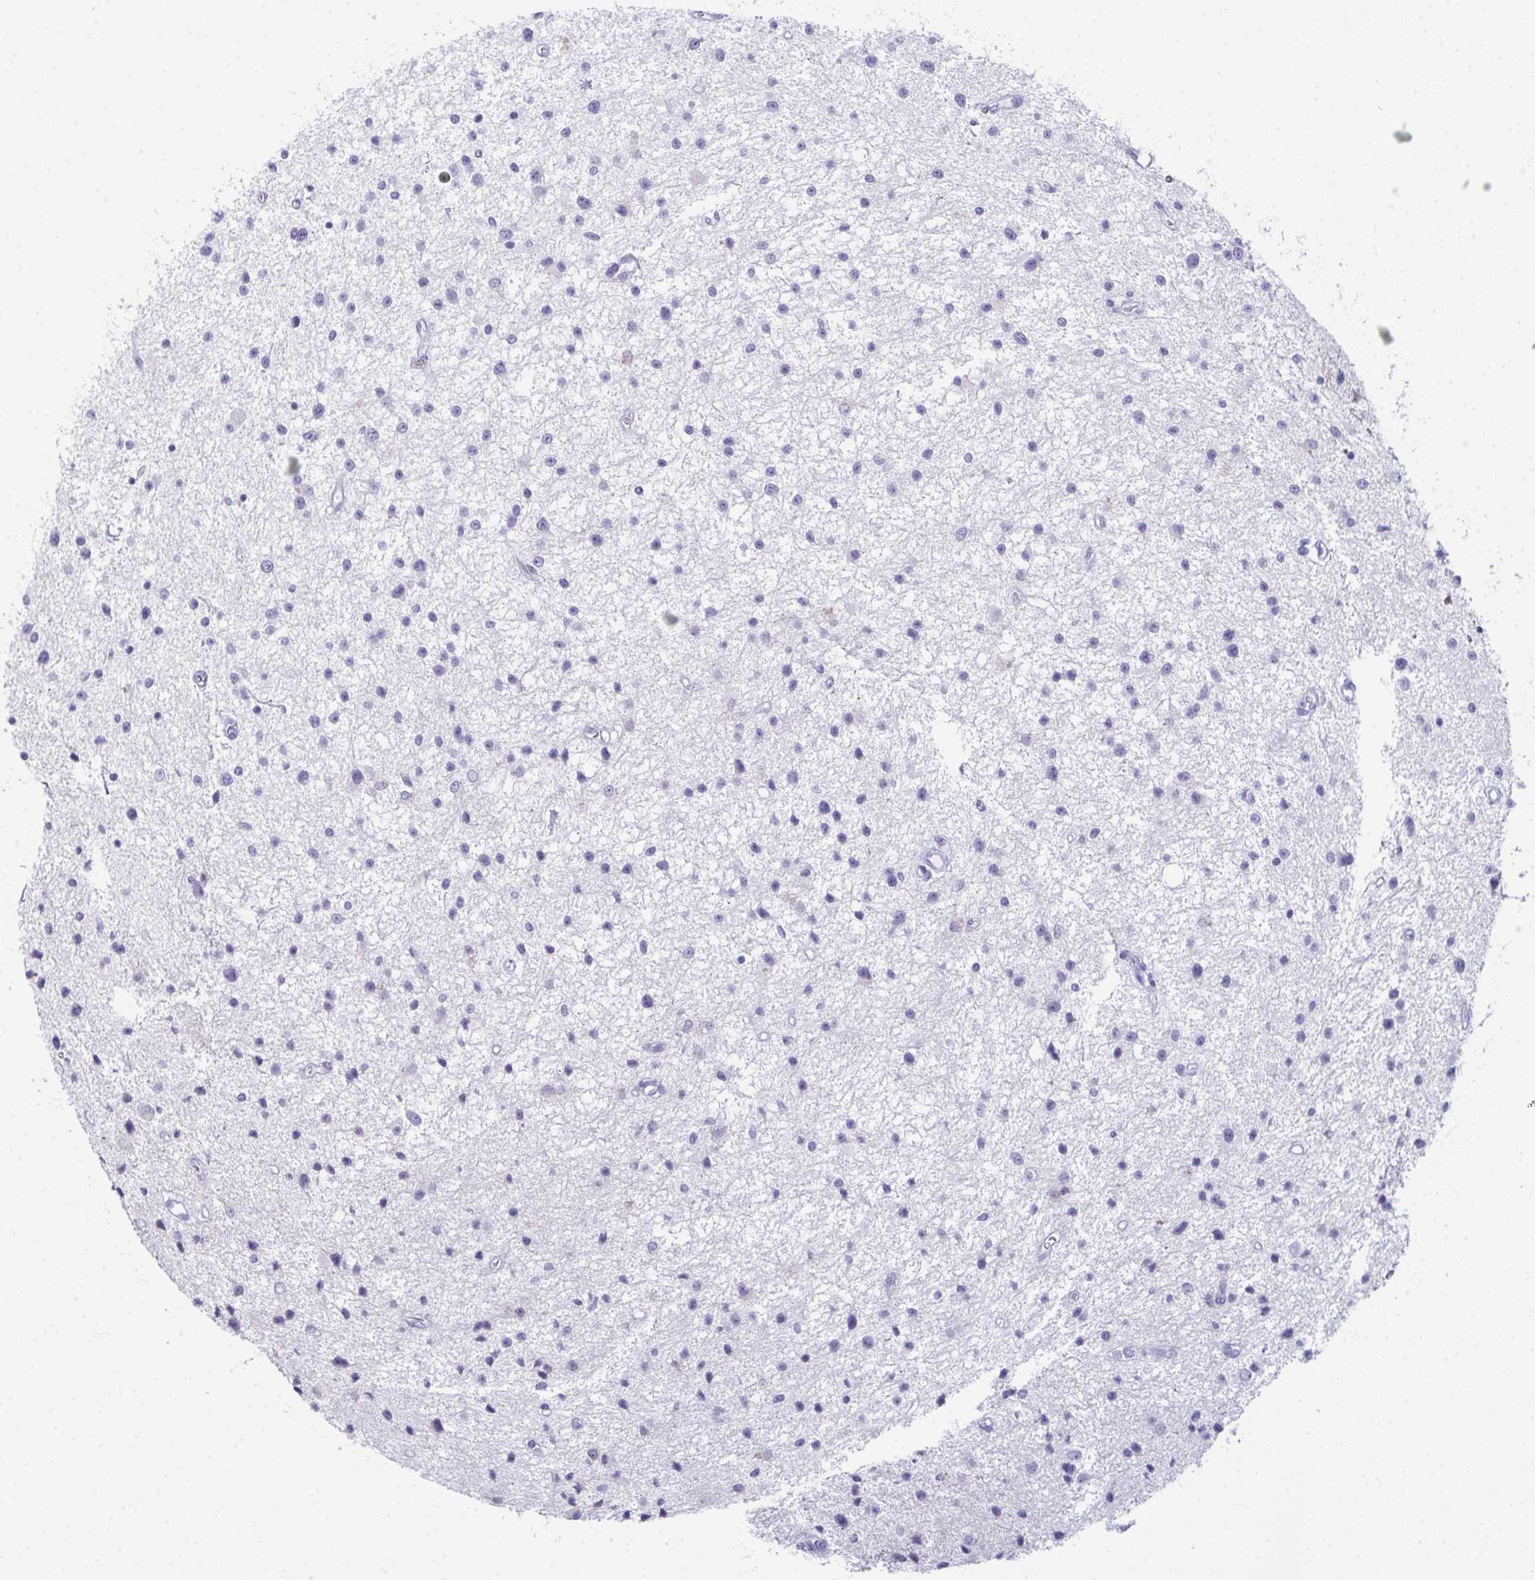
{"staining": {"intensity": "negative", "quantity": "none", "location": "none"}, "tissue": "glioma", "cell_type": "Tumor cells", "image_type": "cancer", "snomed": [{"axis": "morphology", "description": "Glioma, malignant, Low grade"}, {"axis": "topography", "description": "Brain"}], "caption": "IHC micrograph of glioma stained for a protein (brown), which reveals no expression in tumor cells.", "gene": "TEX19", "patient": {"sex": "male", "age": 43}}